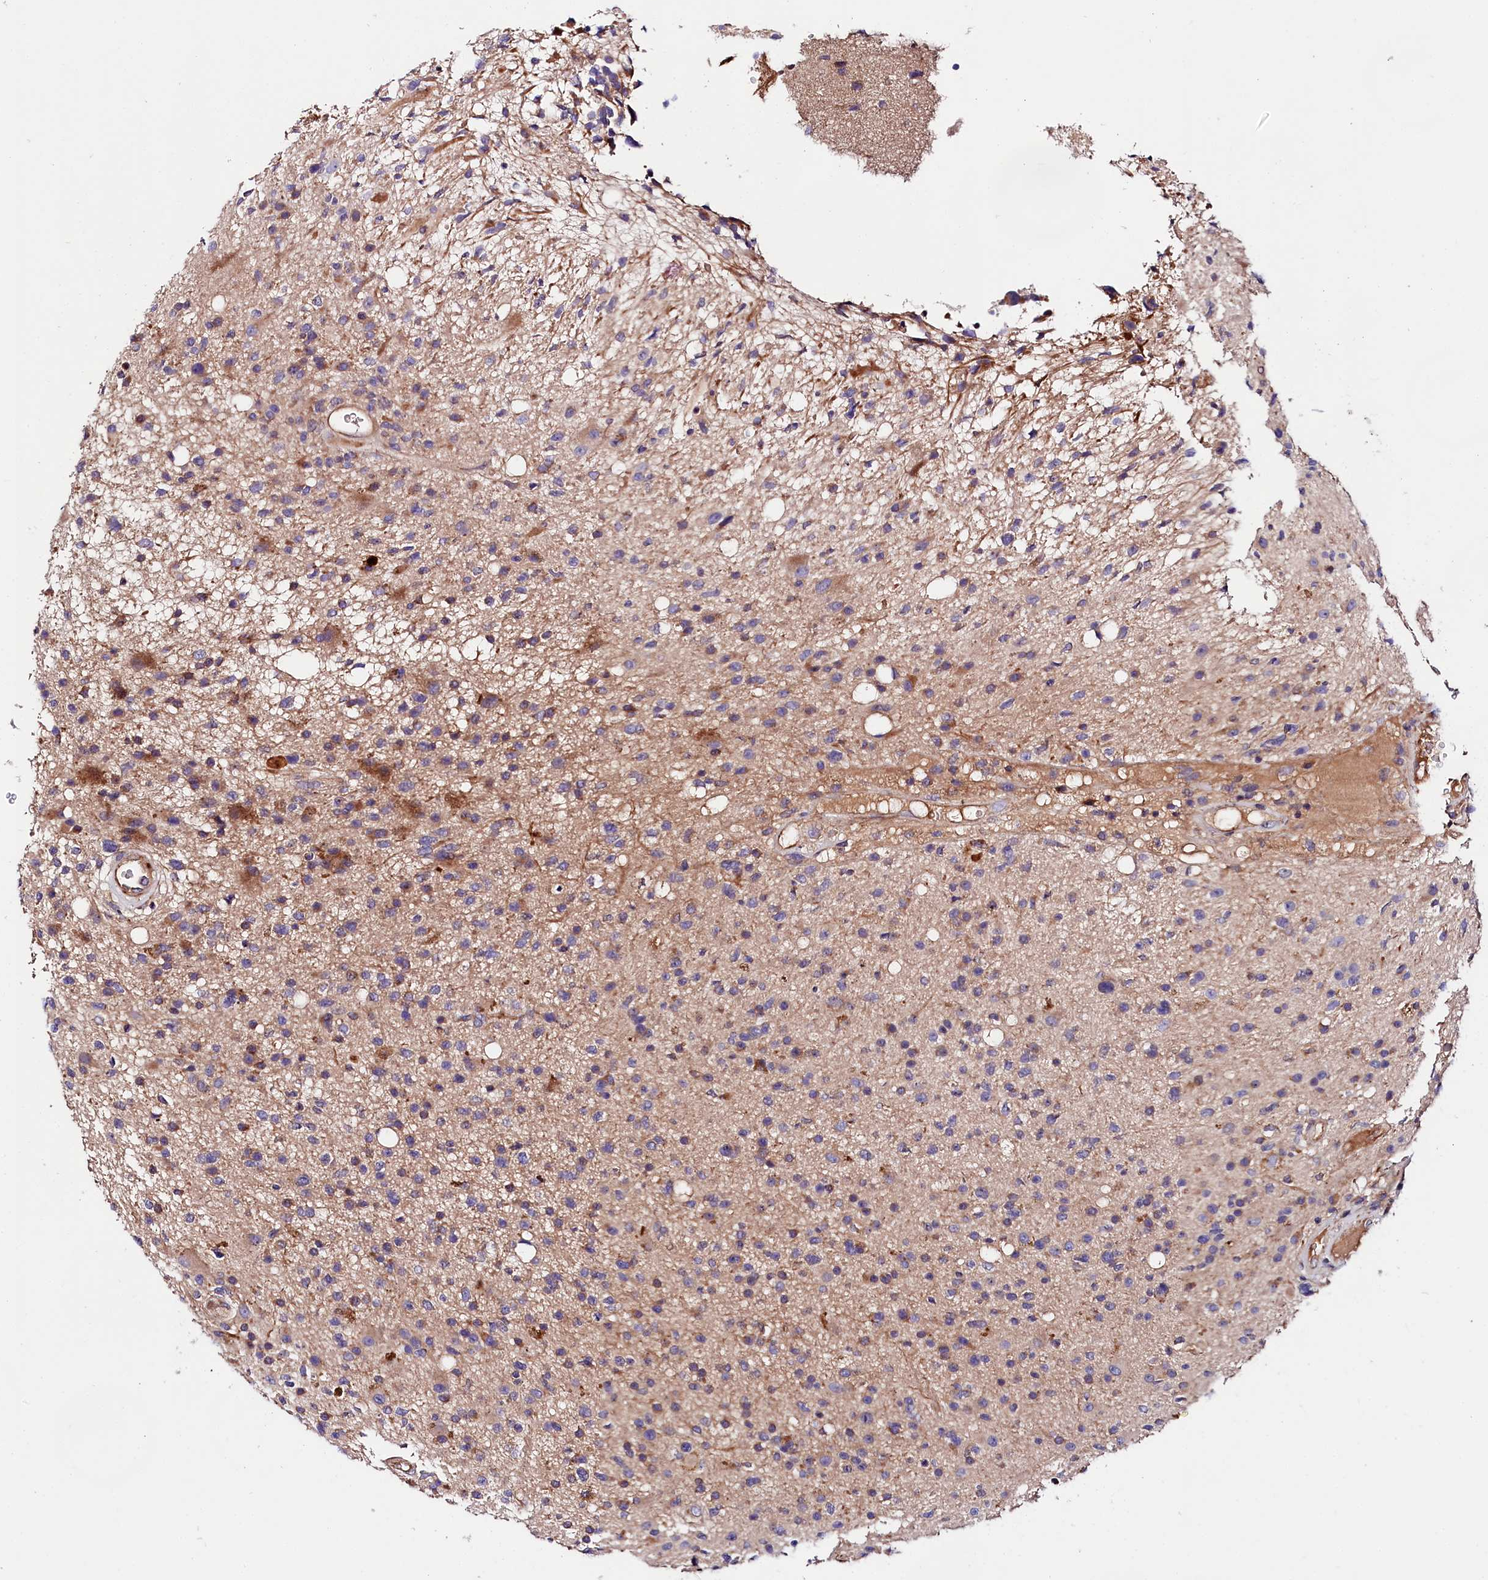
{"staining": {"intensity": "moderate", "quantity": "<25%", "location": "cytoplasmic/membranous"}, "tissue": "glioma", "cell_type": "Tumor cells", "image_type": "cancer", "snomed": [{"axis": "morphology", "description": "Glioma, malignant, High grade"}, {"axis": "topography", "description": "Brain"}], "caption": "Tumor cells demonstrate low levels of moderate cytoplasmic/membranous expression in about <25% of cells in human malignant high-grade glioma.", "gene": "SPG11", "patient": {"sex": "male", "age": 33}}